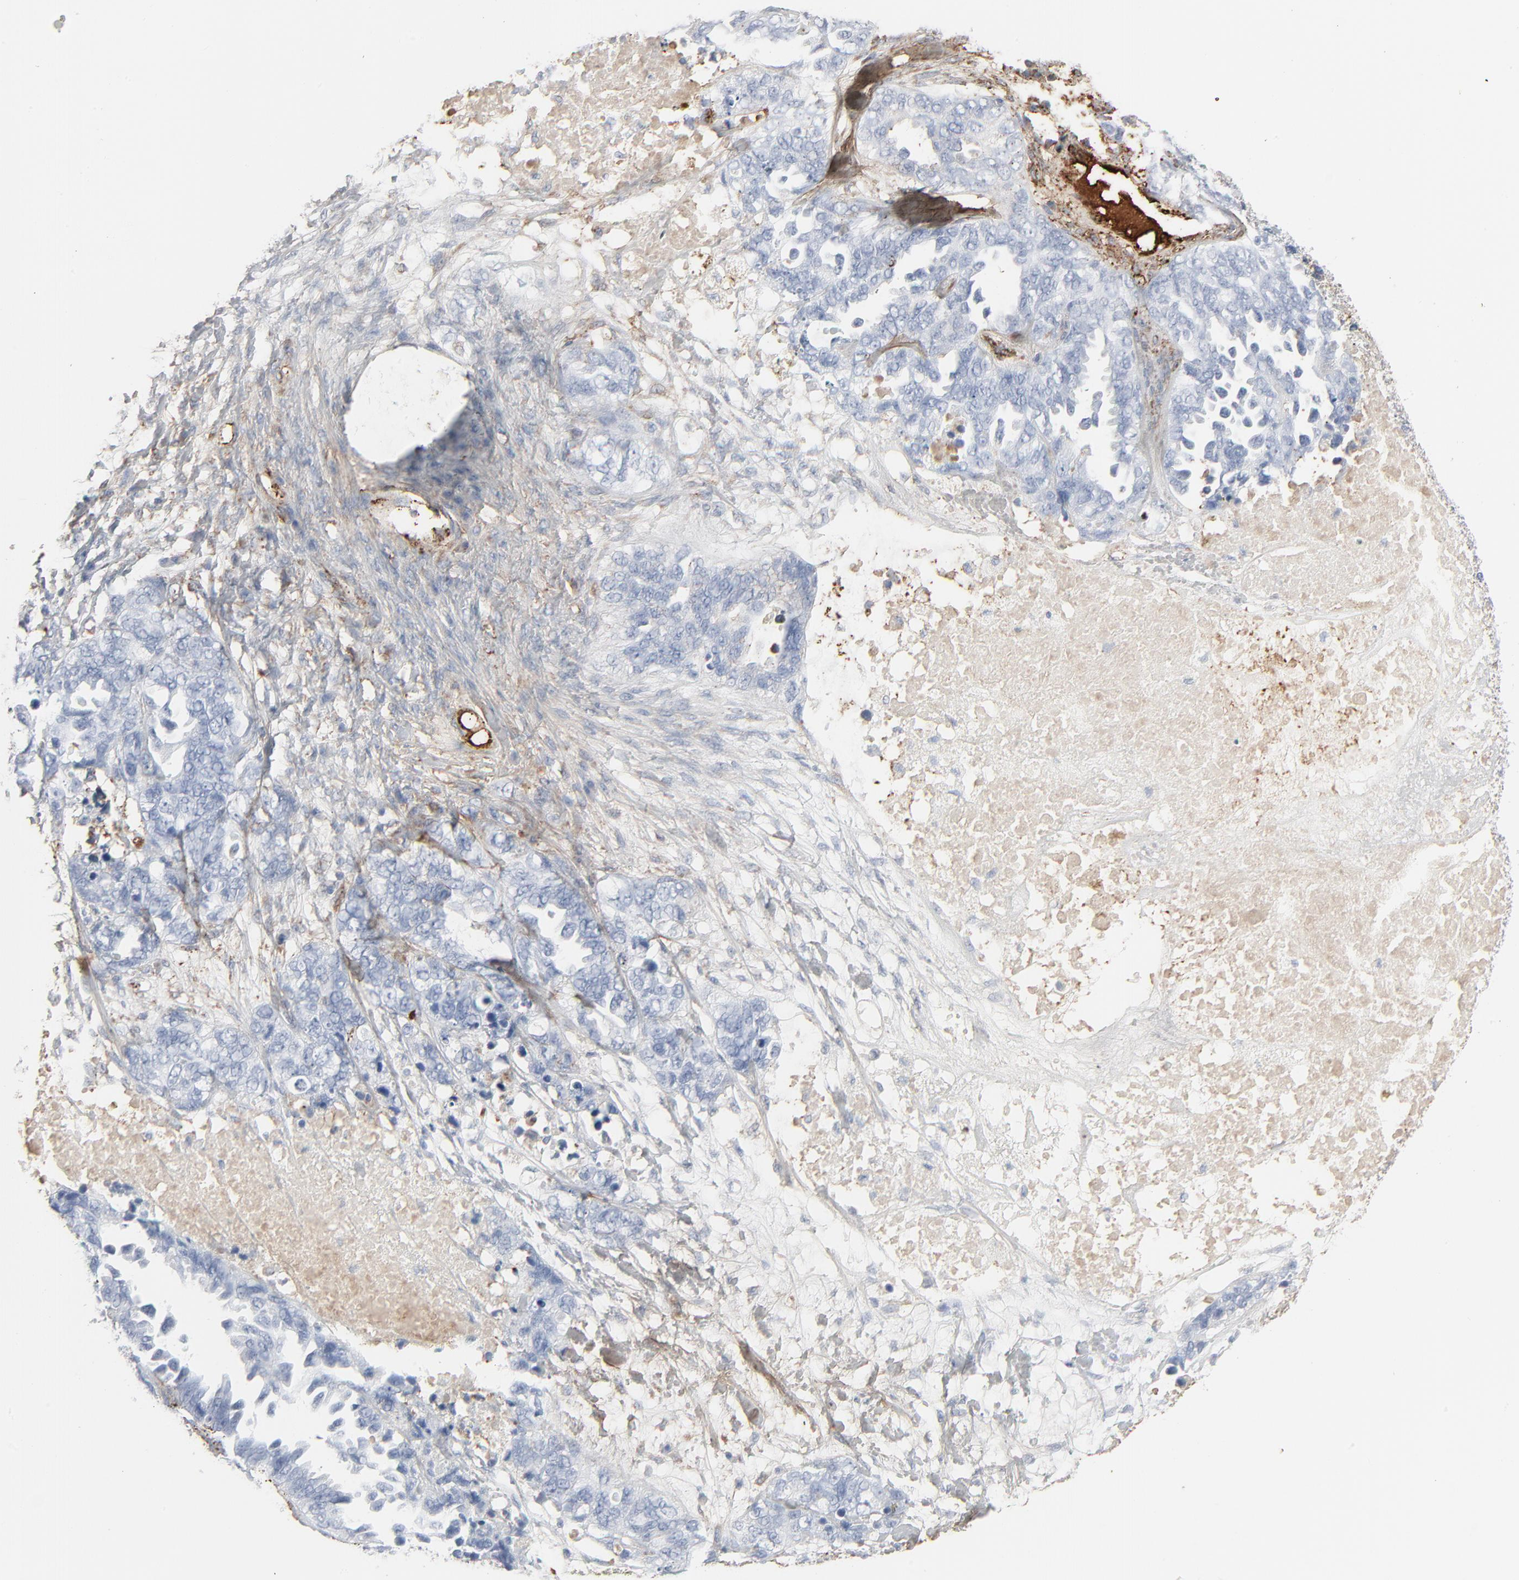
{"staining": {"intensity": "negative", "quantity": "none", "location": "none"}, "tissue": "ovarian cancer", "cell_type": "Tumor cells", "image_type": "cancer", "snomed": [{"axis": "morphology", "description": "Cystadenocarcinoma, serous, NOS"}, {"axis": "topography", "description": "Ovary"}], "caption": "Immunohistochemistry of human ovarian cancer displays no staining in tumor cells.", "gene": "BGN", "patient": {"sex": "female", "age": 82}}